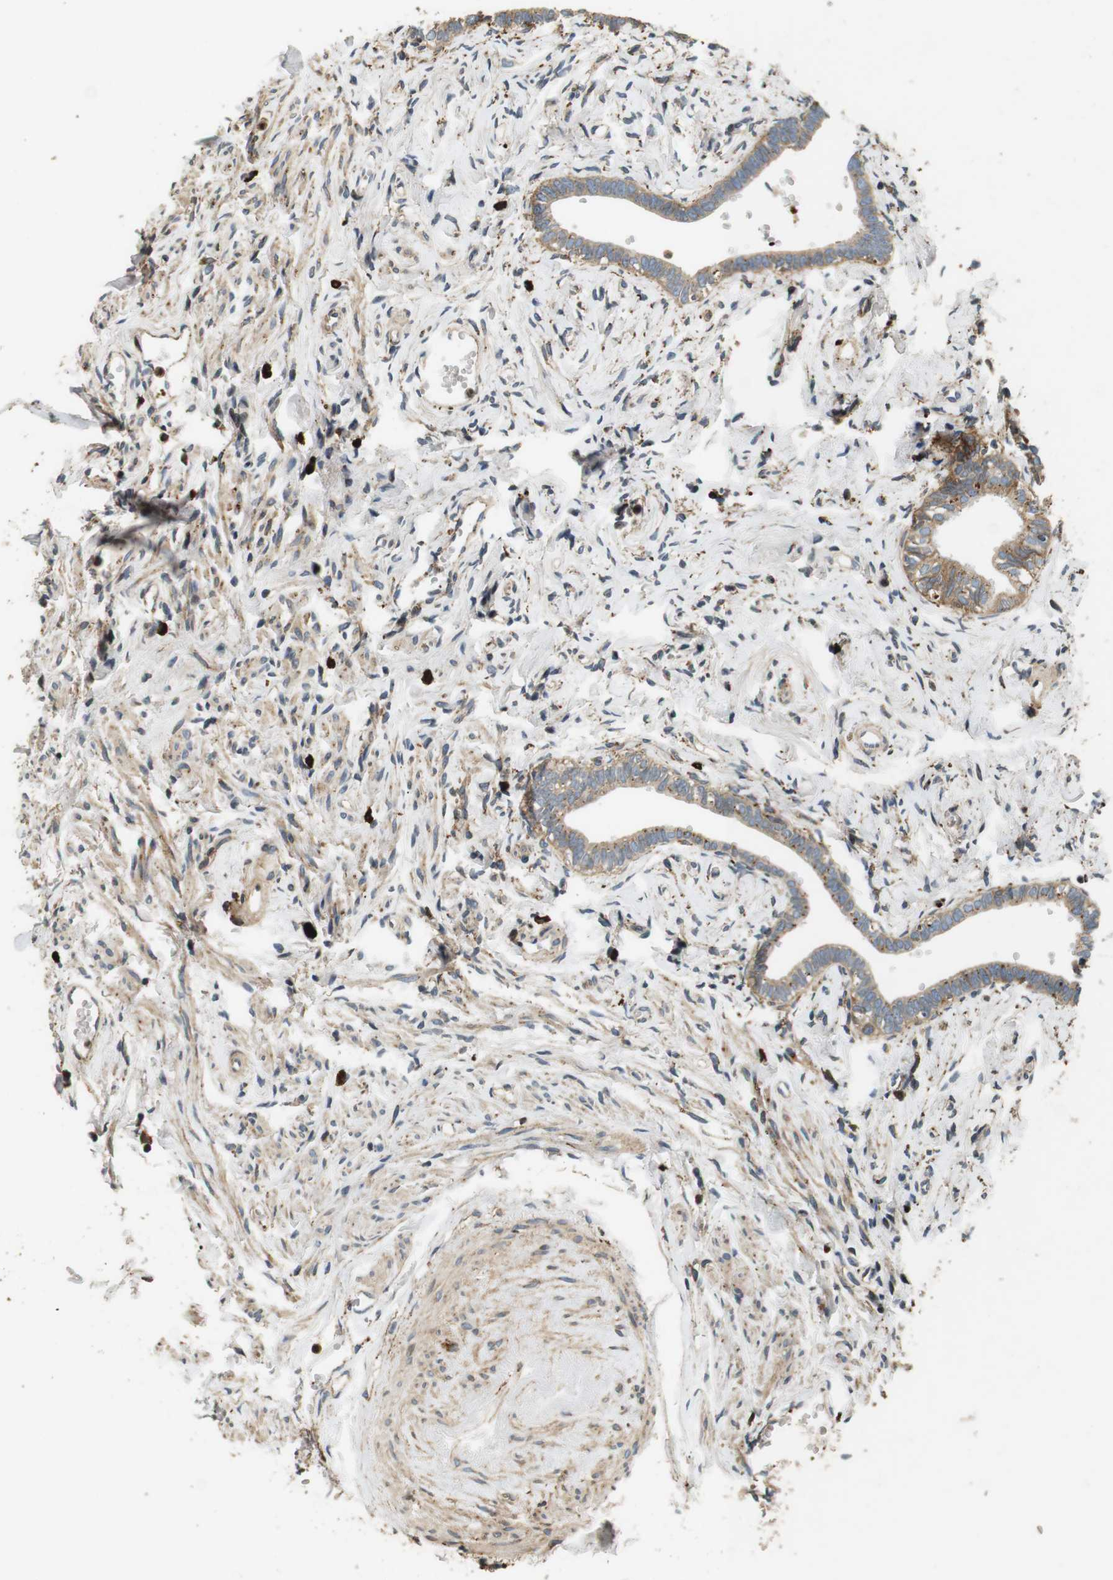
{"staining": {"intensity": "moderate", "quantity": ">75%", "location": "cytoplasmic/membranous"}, "tissue": "fallopian tube", "cell_type": "Glandular cells", "image_type": "normal", "snomed": [{"axis": "morphology", "description": "Normal tissue, NOS"}, {"axis": "topography", "description": "Fallopian tube"}], "caption": "Fallopian tube stained with immunohistochemistry displays moderate cytoplasmic/membranous positivity in about >75% of glandular cells.", "gene": "TXNRD1", "patient": {"sex": "female", "age": 71}}